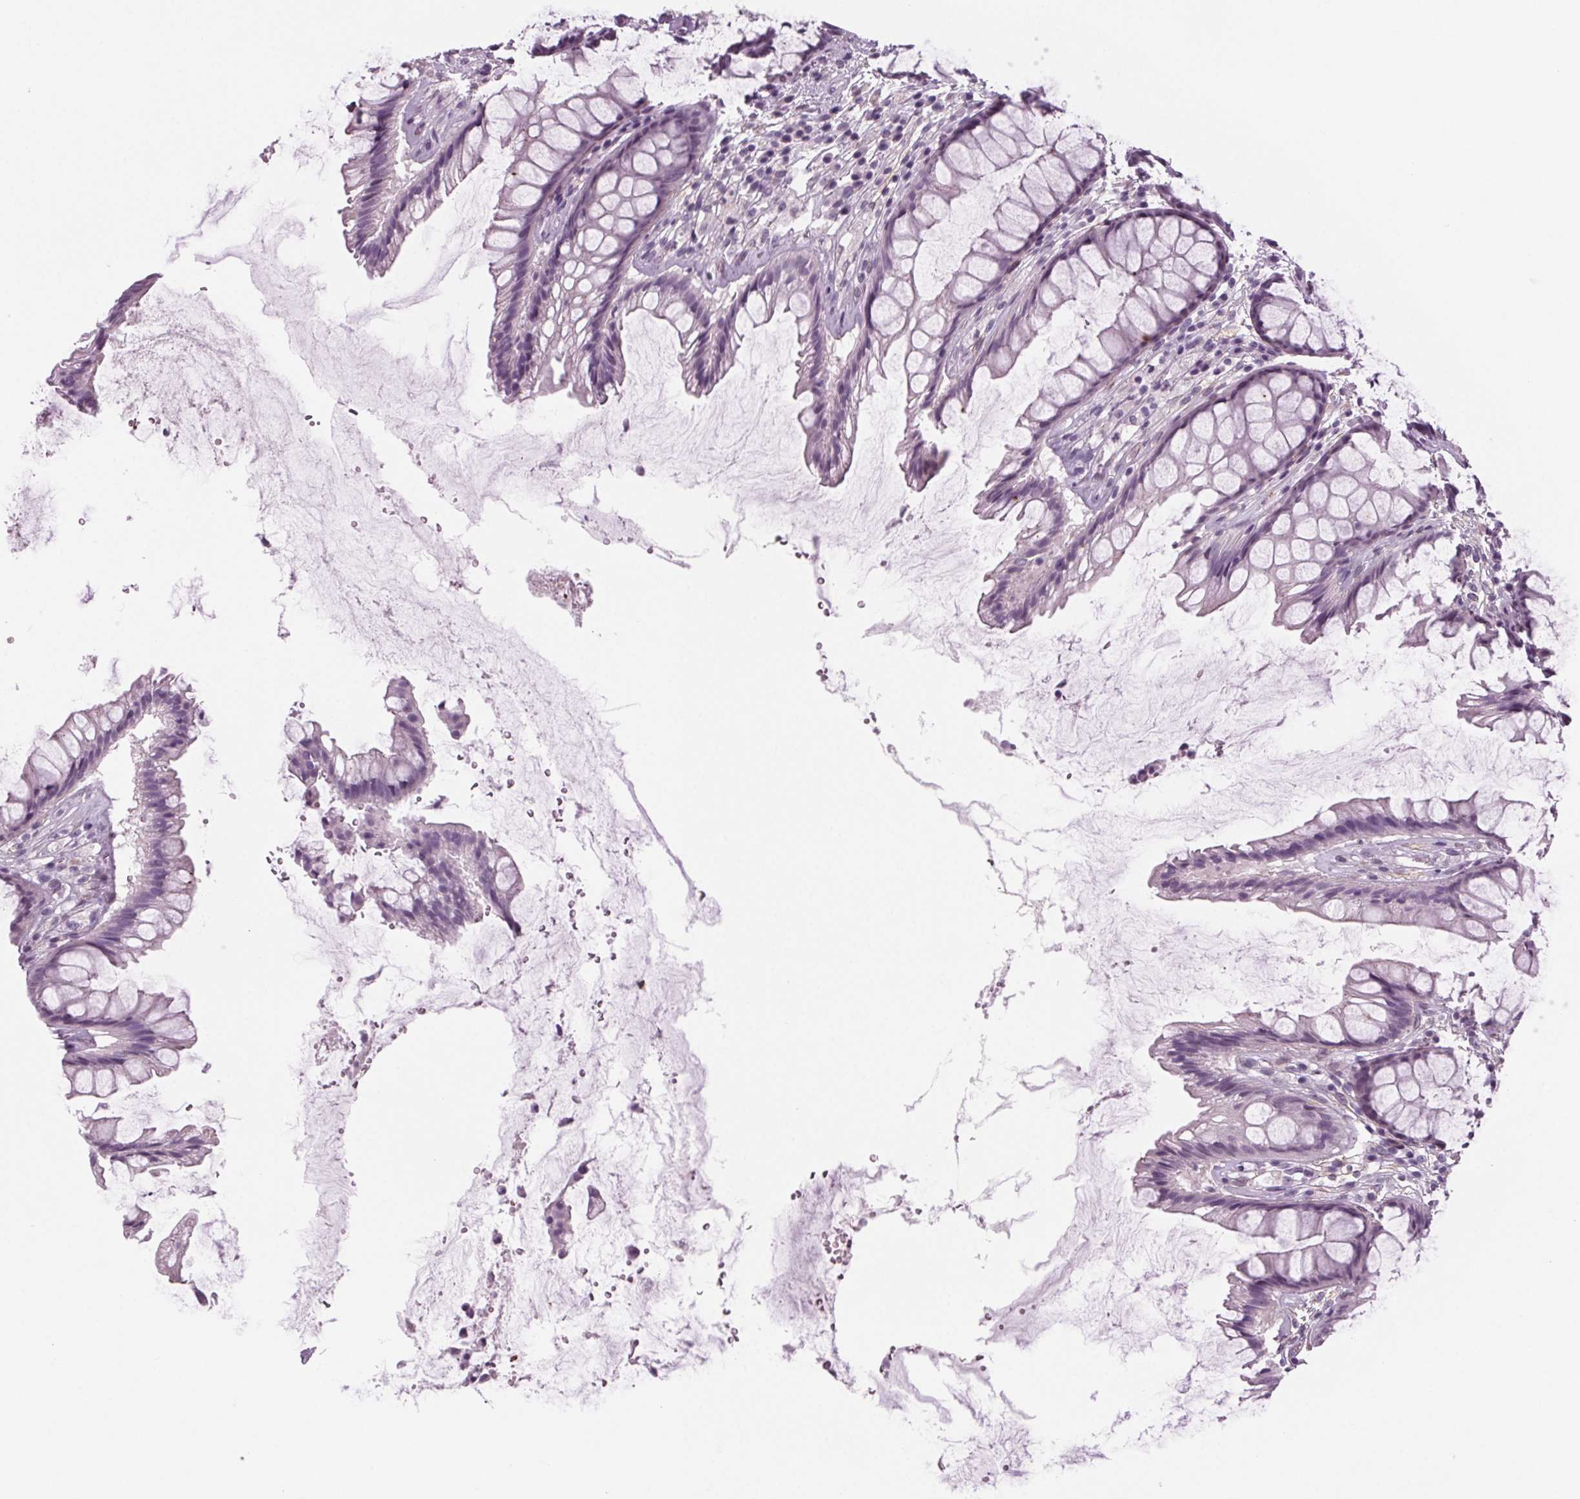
{"staining": {"intensity": "negative", "quantity": "none", "location": "none"}, "tissue": "rectum", "cell_type": "Glandular cells", "image_type": "normal", "snomed": [{"axis": "morphology", "description": "Normal tissue, NOS"}, {"axis": "topography", "description": "Rectum"}], "caption": "Image shows no significant protein expression in glandular cells of benign rectum.", "gene": "BHLHE22", "patient": {"sex": "male", "age": 72}}